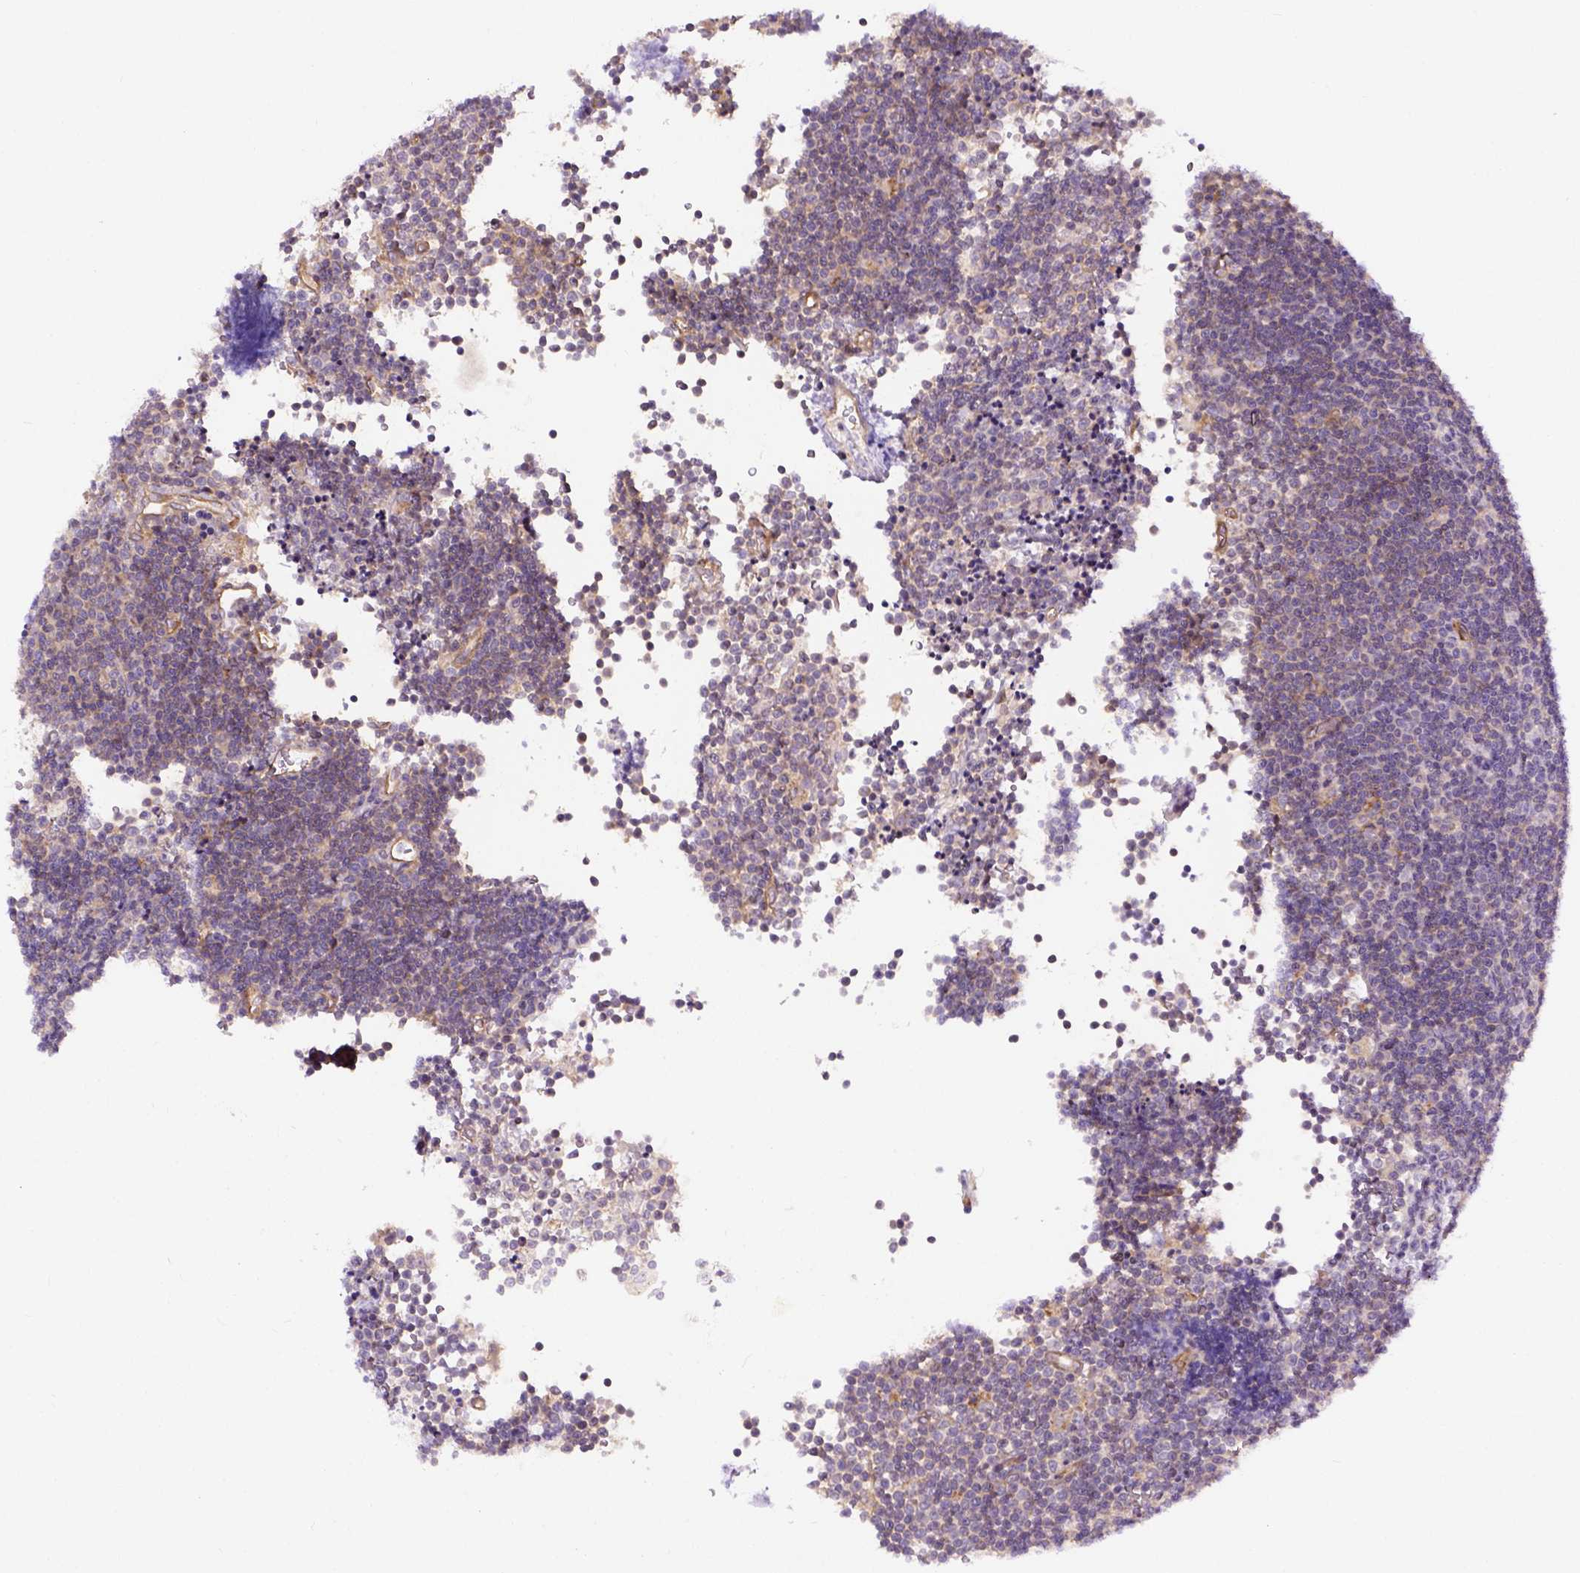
{"staining": {"intensity": "negative", "quantity": "none", "location": "none"}, "tissue": "lymphoma", "cell_type": "Tumor cells", "image_type": "cancer", "snomed": [{"axis": "morphology", "description": "Malignant lymphoma, non-Hodgkin's type, Low grade"}, {"axis": "topography", "description": "Brain"}], "caption": "Lymphoma was stained to show a protein in brown. There is no significant positivity in tumor cells. (DAB (3,3'-diaminobenzidine) IHC with hematoxylin counter stain).", "gene": "CASKIN2", "patient": {"sex": "female", "age": 66}}